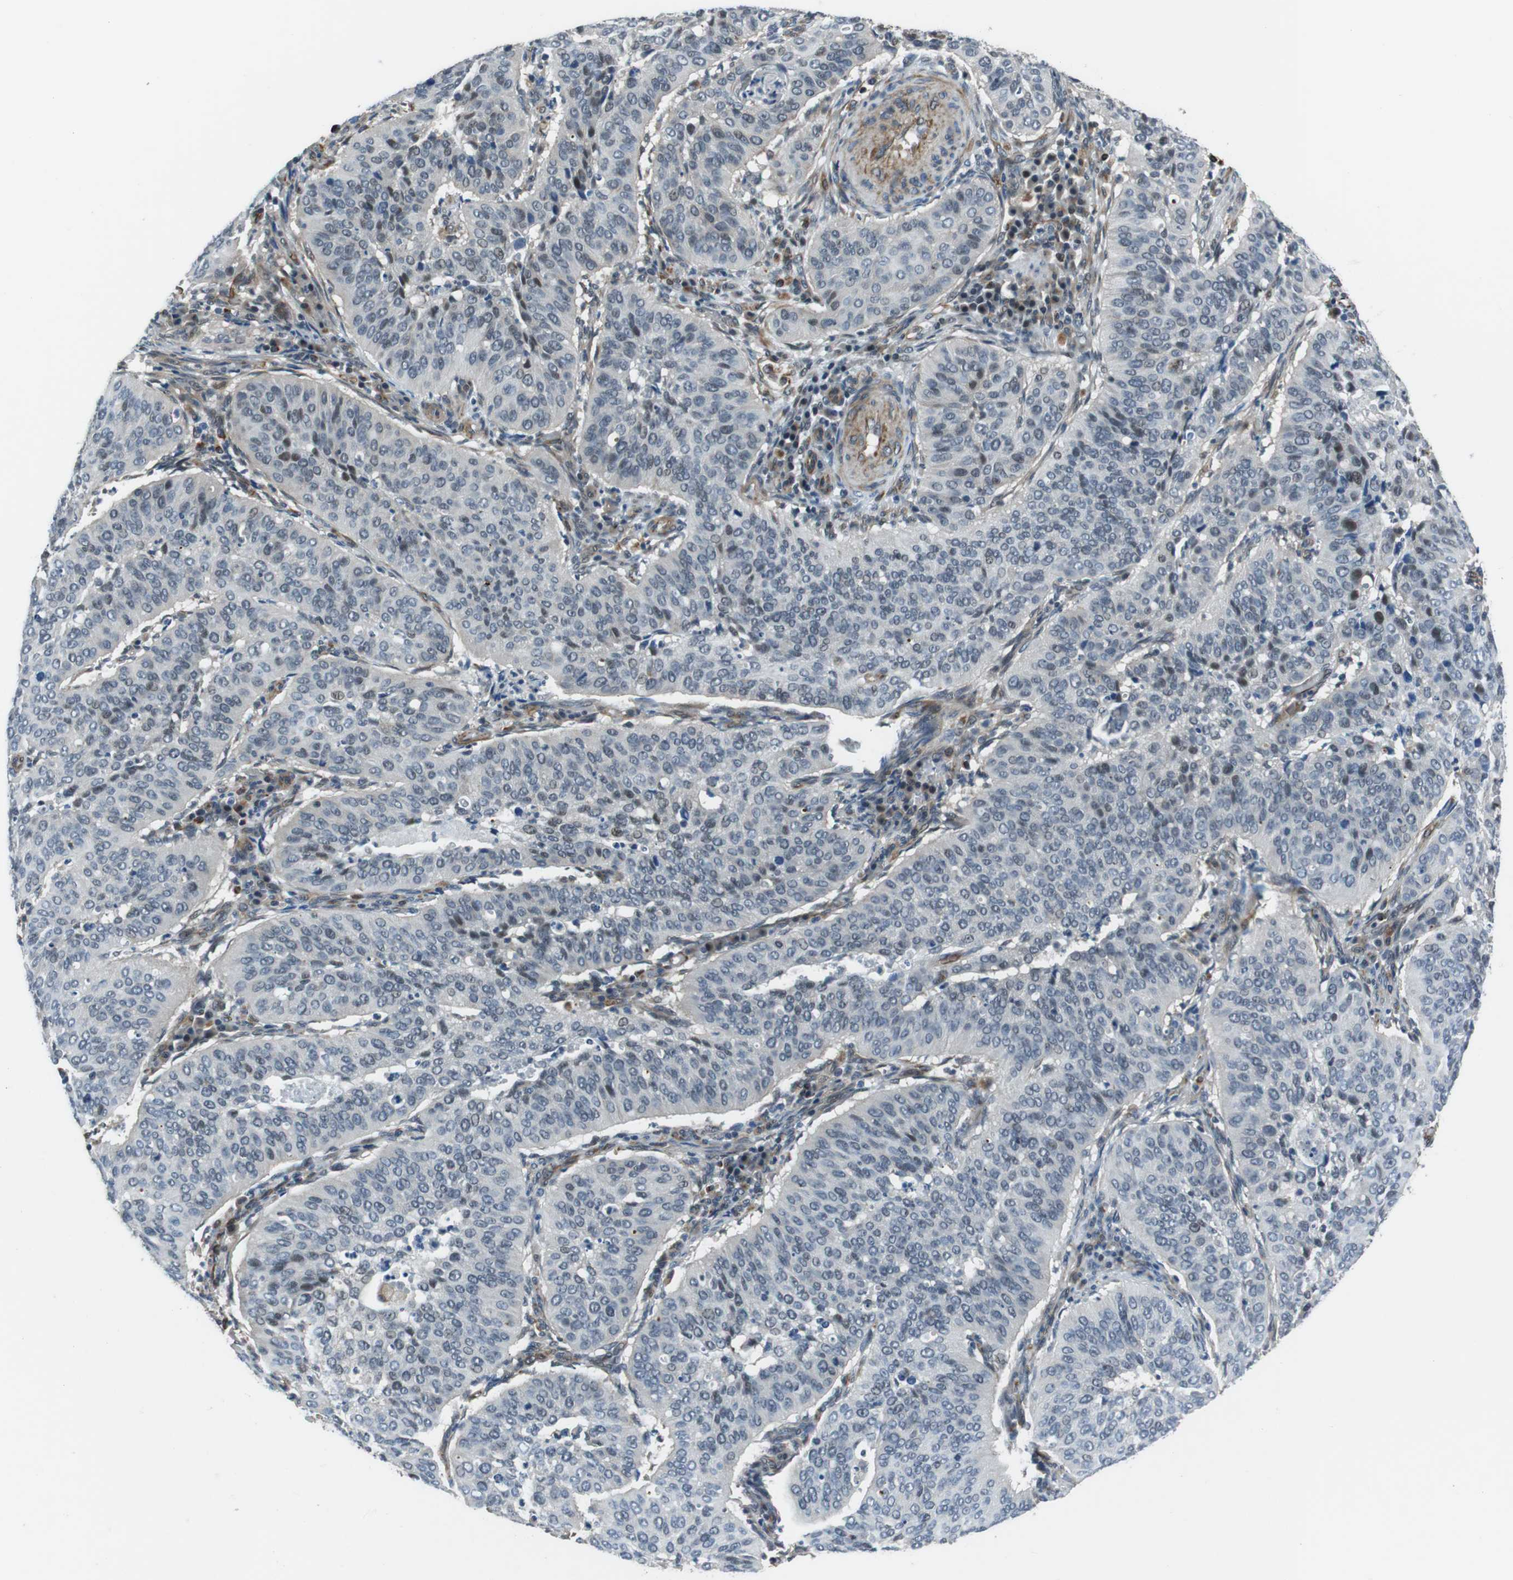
{"staining": {"intensity": "negative", "quantity": "none", "location": "none"}, "tissue": "cervical cancer", "cell_type": "Tumor cells", "image_type": "cancer", "snomed": [{"axis": "morphology", "description": "Normal tissue, NOS"}, {"axis": "morphology", "description": "Squamous cell carcinoma, NOS"}, {"axis": "topography", "description": "Cervix"}], "caption": "DAB immunohistochemical staining of cervical squamous cell carcinoma displays no significant positivity in tumor cells.", "gene": "LRRC49", "patient": {"sex": "female", "age": 39}}